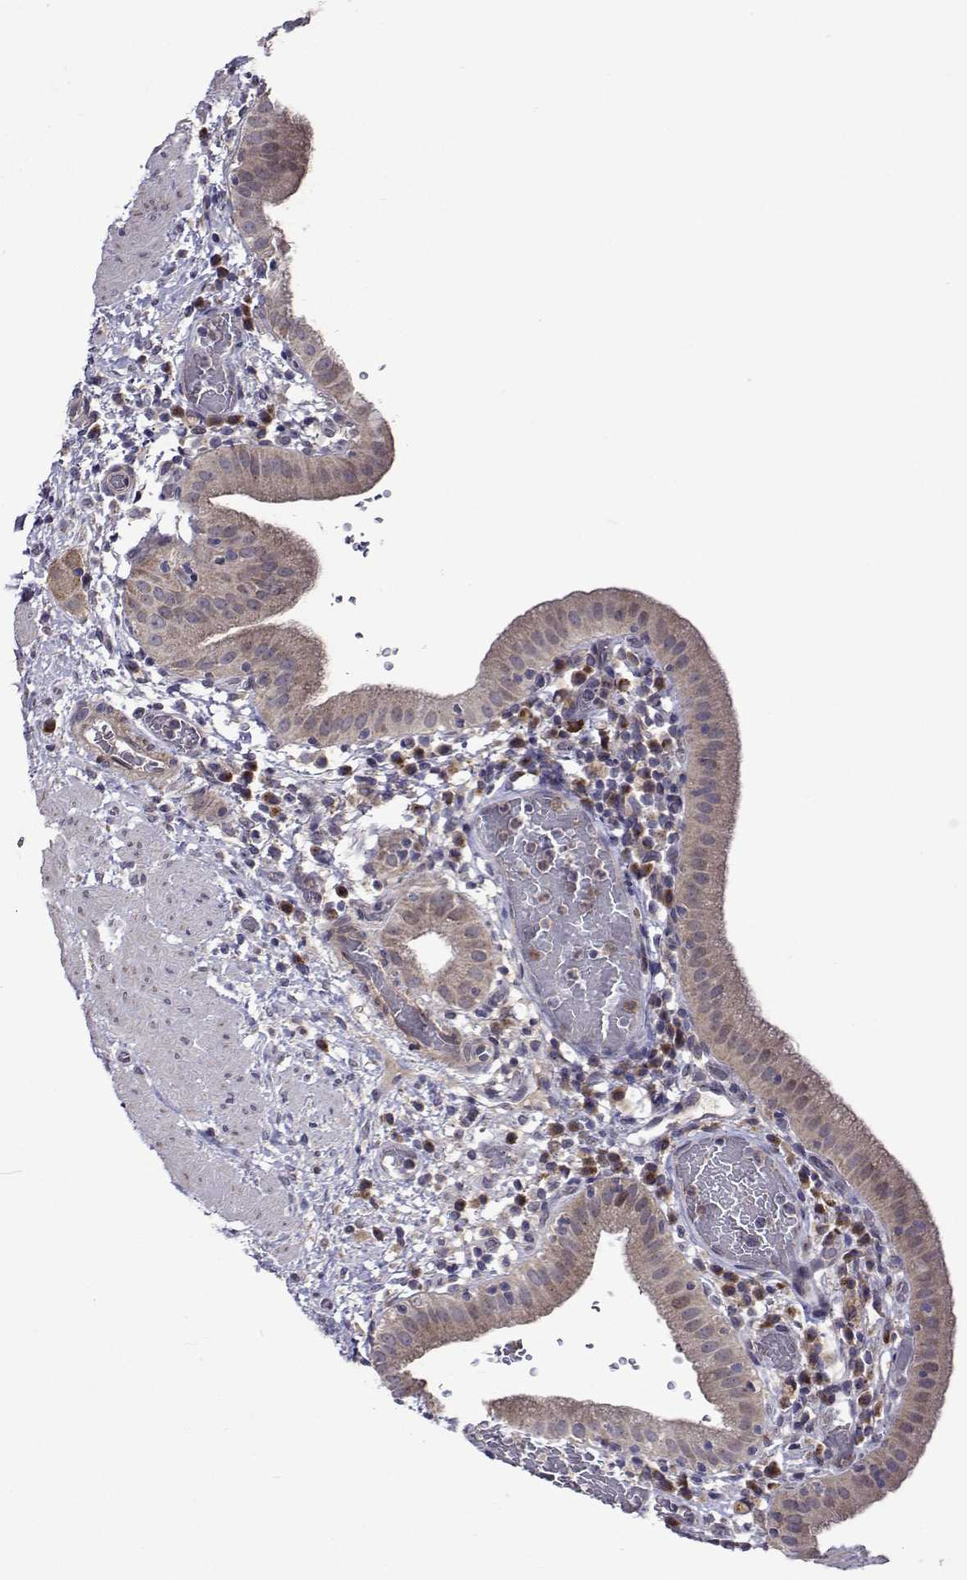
{"staining": {"intensity": "weak", "quantity": ">75%", "location": "cytoplasmic/membranous"}, "tissue": "gallbladder", "cell_type": "Glandular cells", "image_type": "normal", "snomed": [{"axis": "morphology", "description": "Normal tissue, NOS"}, {"axis": "topography", "description": "Gallbladder"}], "caption": "Gallbladder stained for a protein displays weak cytoplasmic/membranous positivity in glandular cells. The staining was performed using DAB to visualize the protein expression in brown, while the nuclei were stained in blue with hematoxylin (Magnification: 20x).", "gene": "TARBP2", "patient": {"sex": "male", "age": 26}}